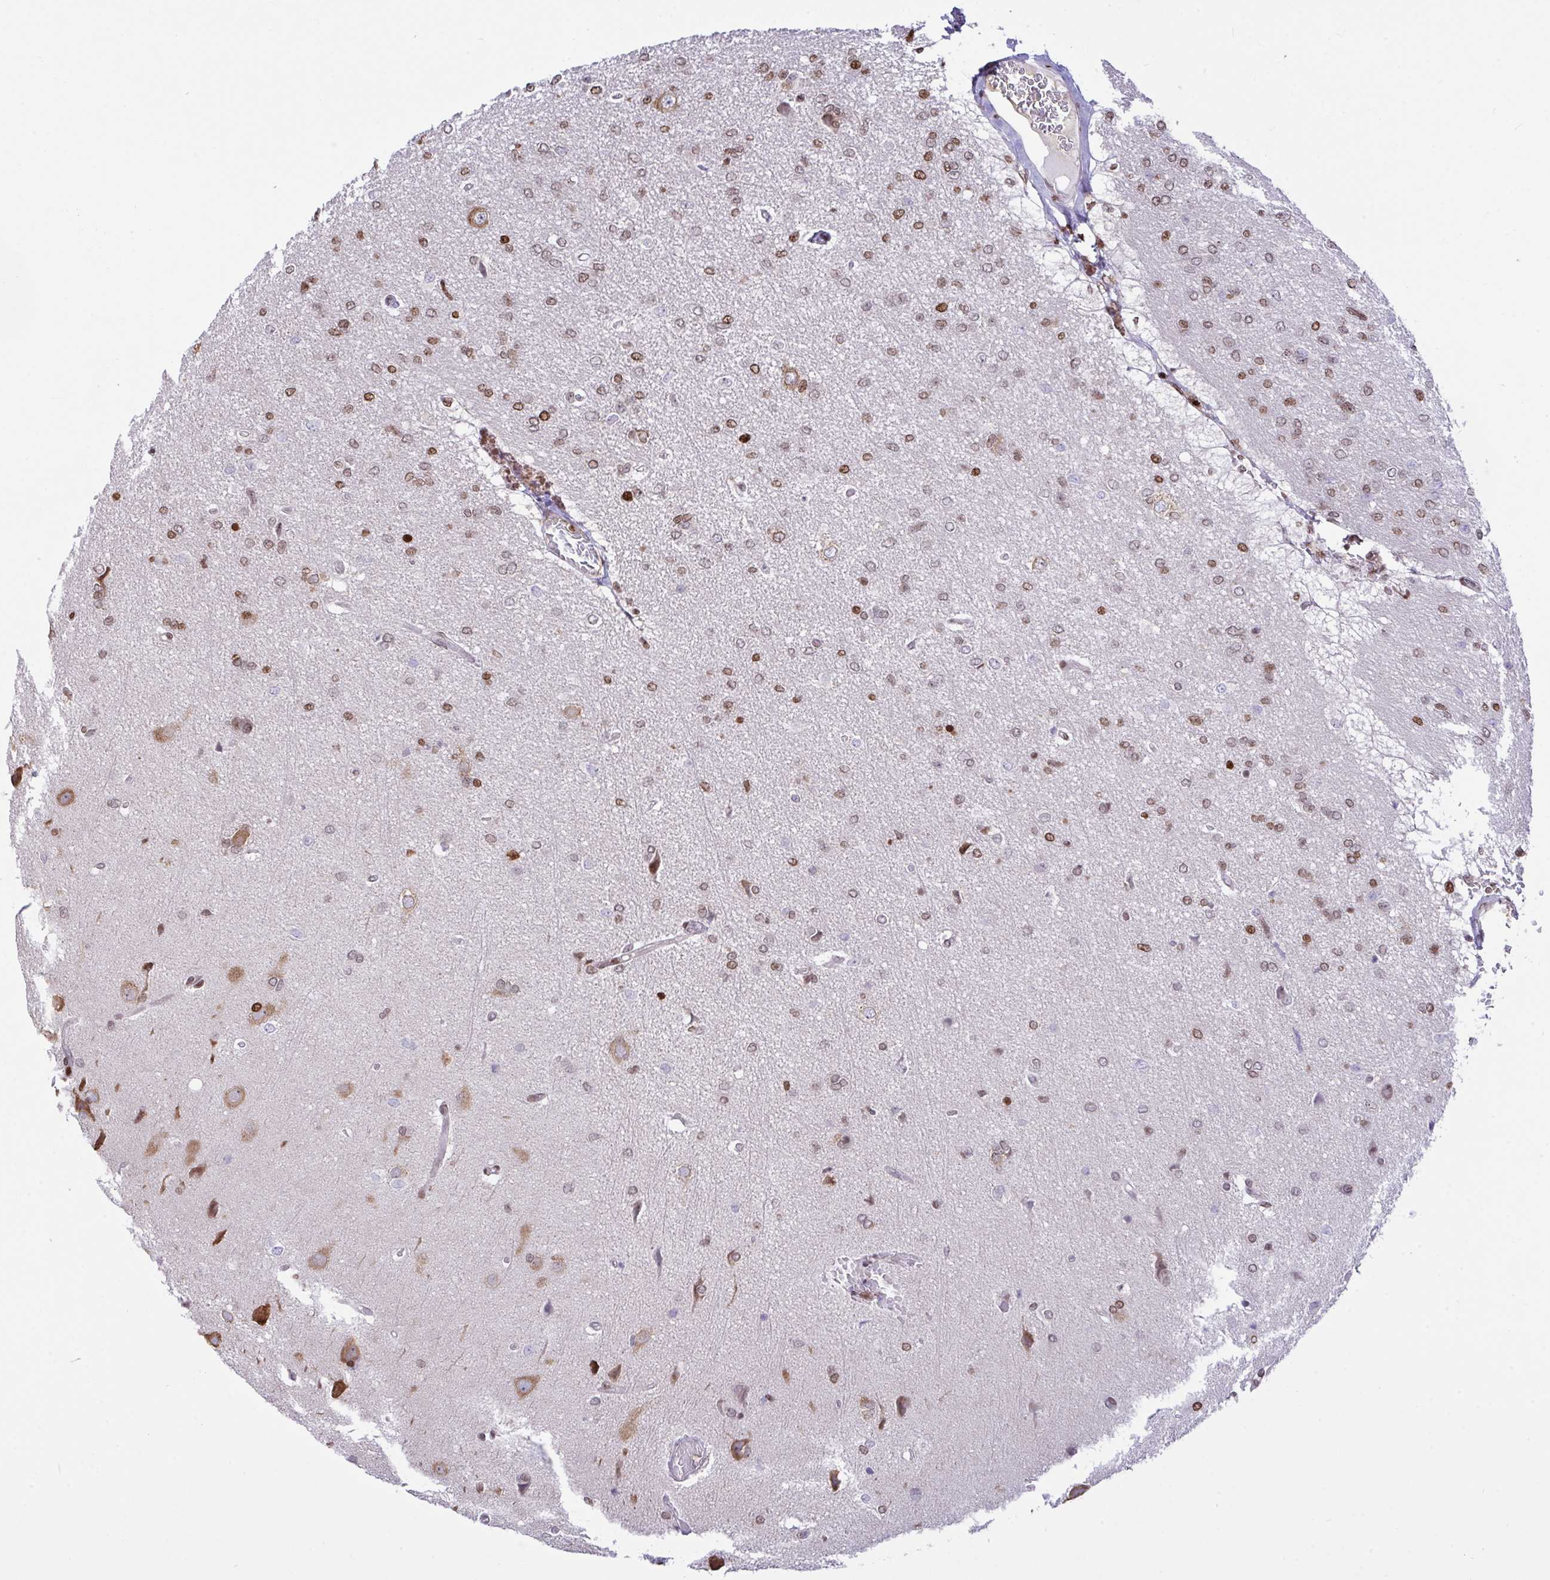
{"staining": {"intensity": "moderate", "quantity": ">75%", "location": "nuclear"}, "tissue": "glioma", "cell_type": "Tumor cells", "image_type": "cancer", "snomed": [{"axis": "morphology", "description": "Glioma, malignant, Low grade"}, {"axis": "topography", "description": "Brain"}], "caption": "Brown immunohistochemical staining in malignant glioma (low-grade) exhibits moderate nuclear staining in approximately >75% of tumor cells. Using DAB (3,3'-diaminobenzidine) (brown) and hematoxylin (blue) stains, captured at high magnification using brightfield microscopy.", "gene": "RAPGEF5", "patient": {"sex": "male", "age": 26}}